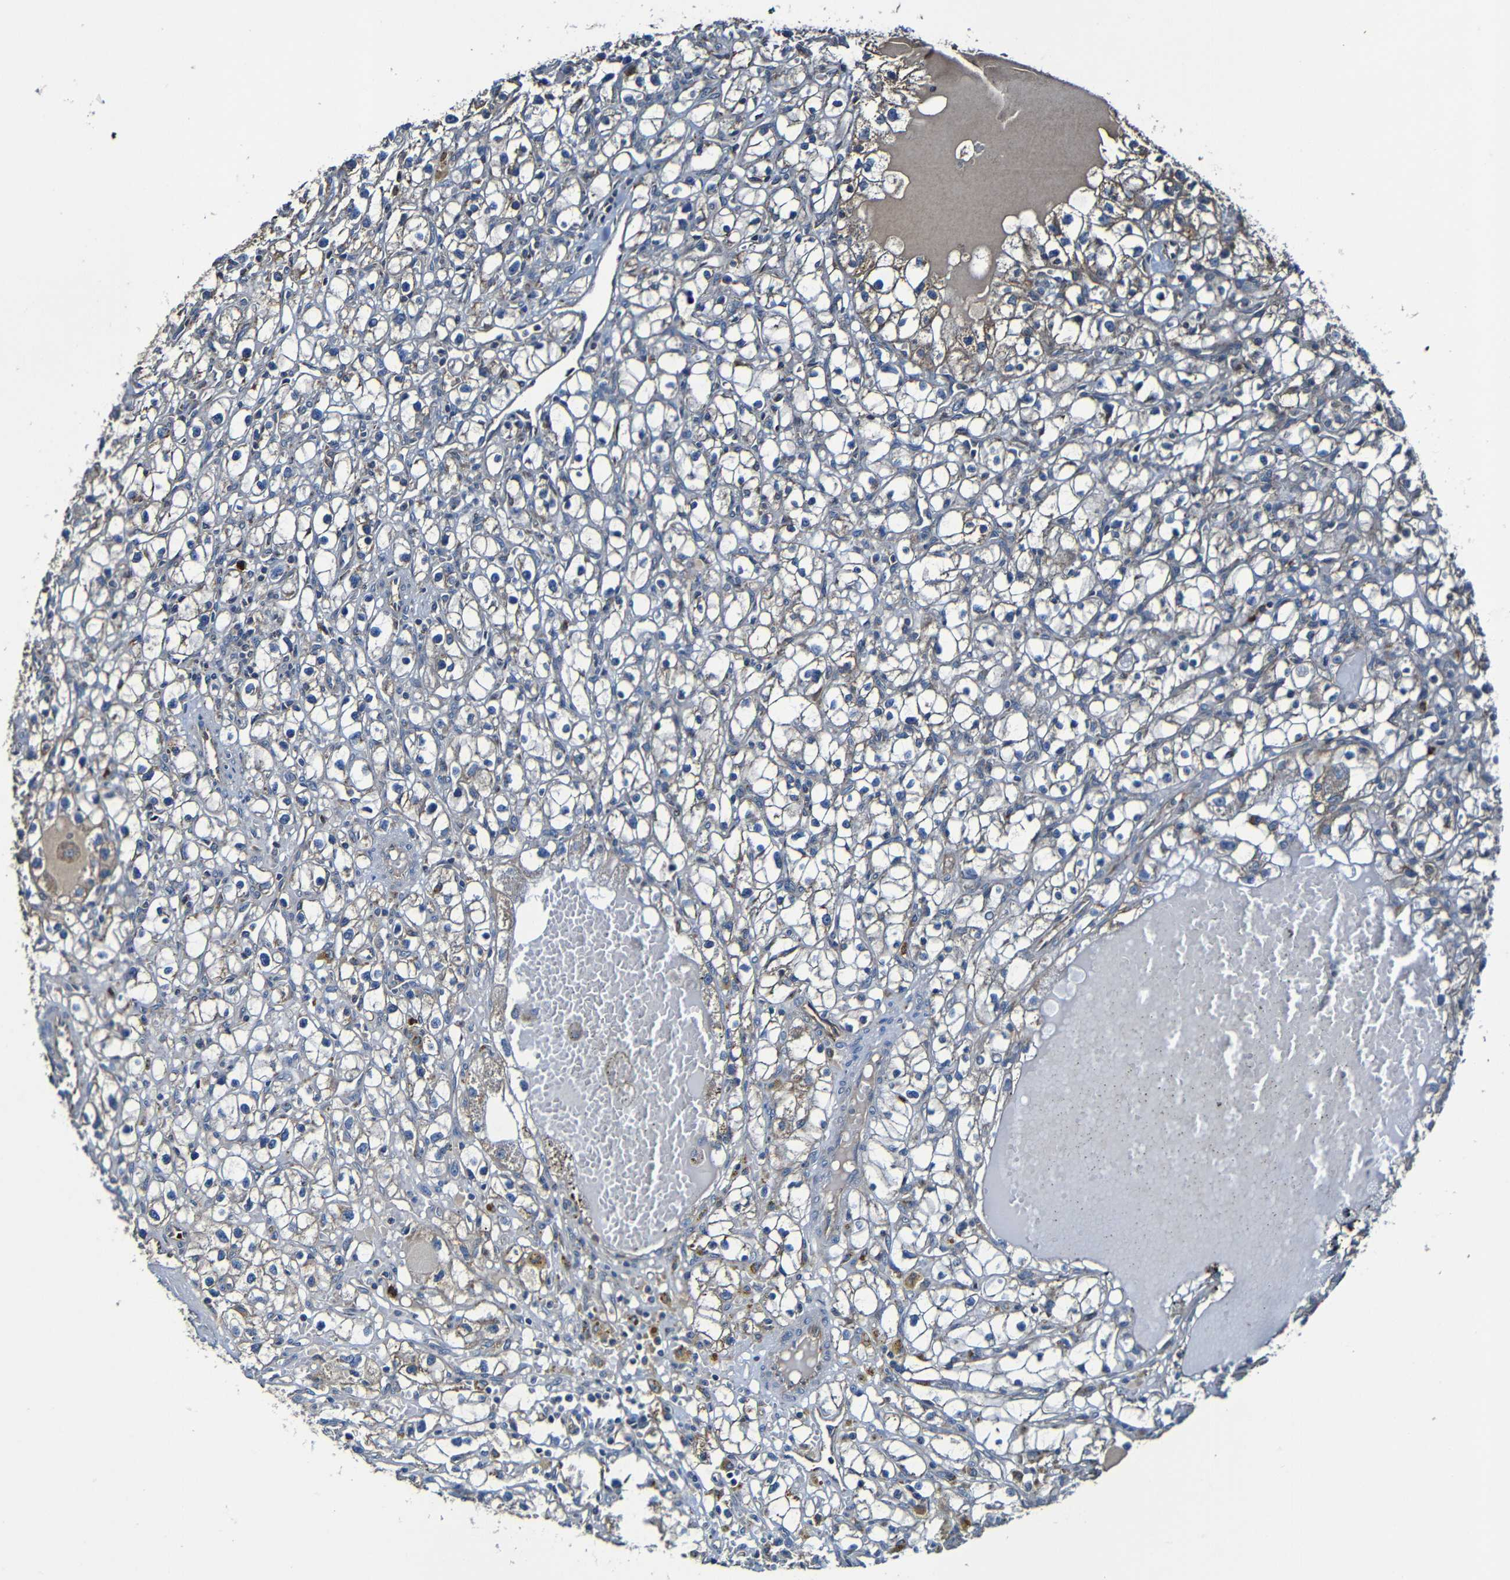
{"staining": {"intensity": "weak", "quantity": "<25%", "location": "cytoplasmic/membranous"}, "tissue": "renal cancer", "cell_type": "Tumor cells", "image_type": "cancer", "snomed": [{"axis": "morphology", "description": "Adenocarcinoma, NOS"}, {"axis": "topography", "description": "Kidney"}], "caption": "Immunohistochemistry (IHC) micrograph of adenocarcinoma (renal) stained for a protein (brown), which reveals no expression in tumor cells.", "gene": "ADAM15", "patient": {"sex": "male", "age": 56}}